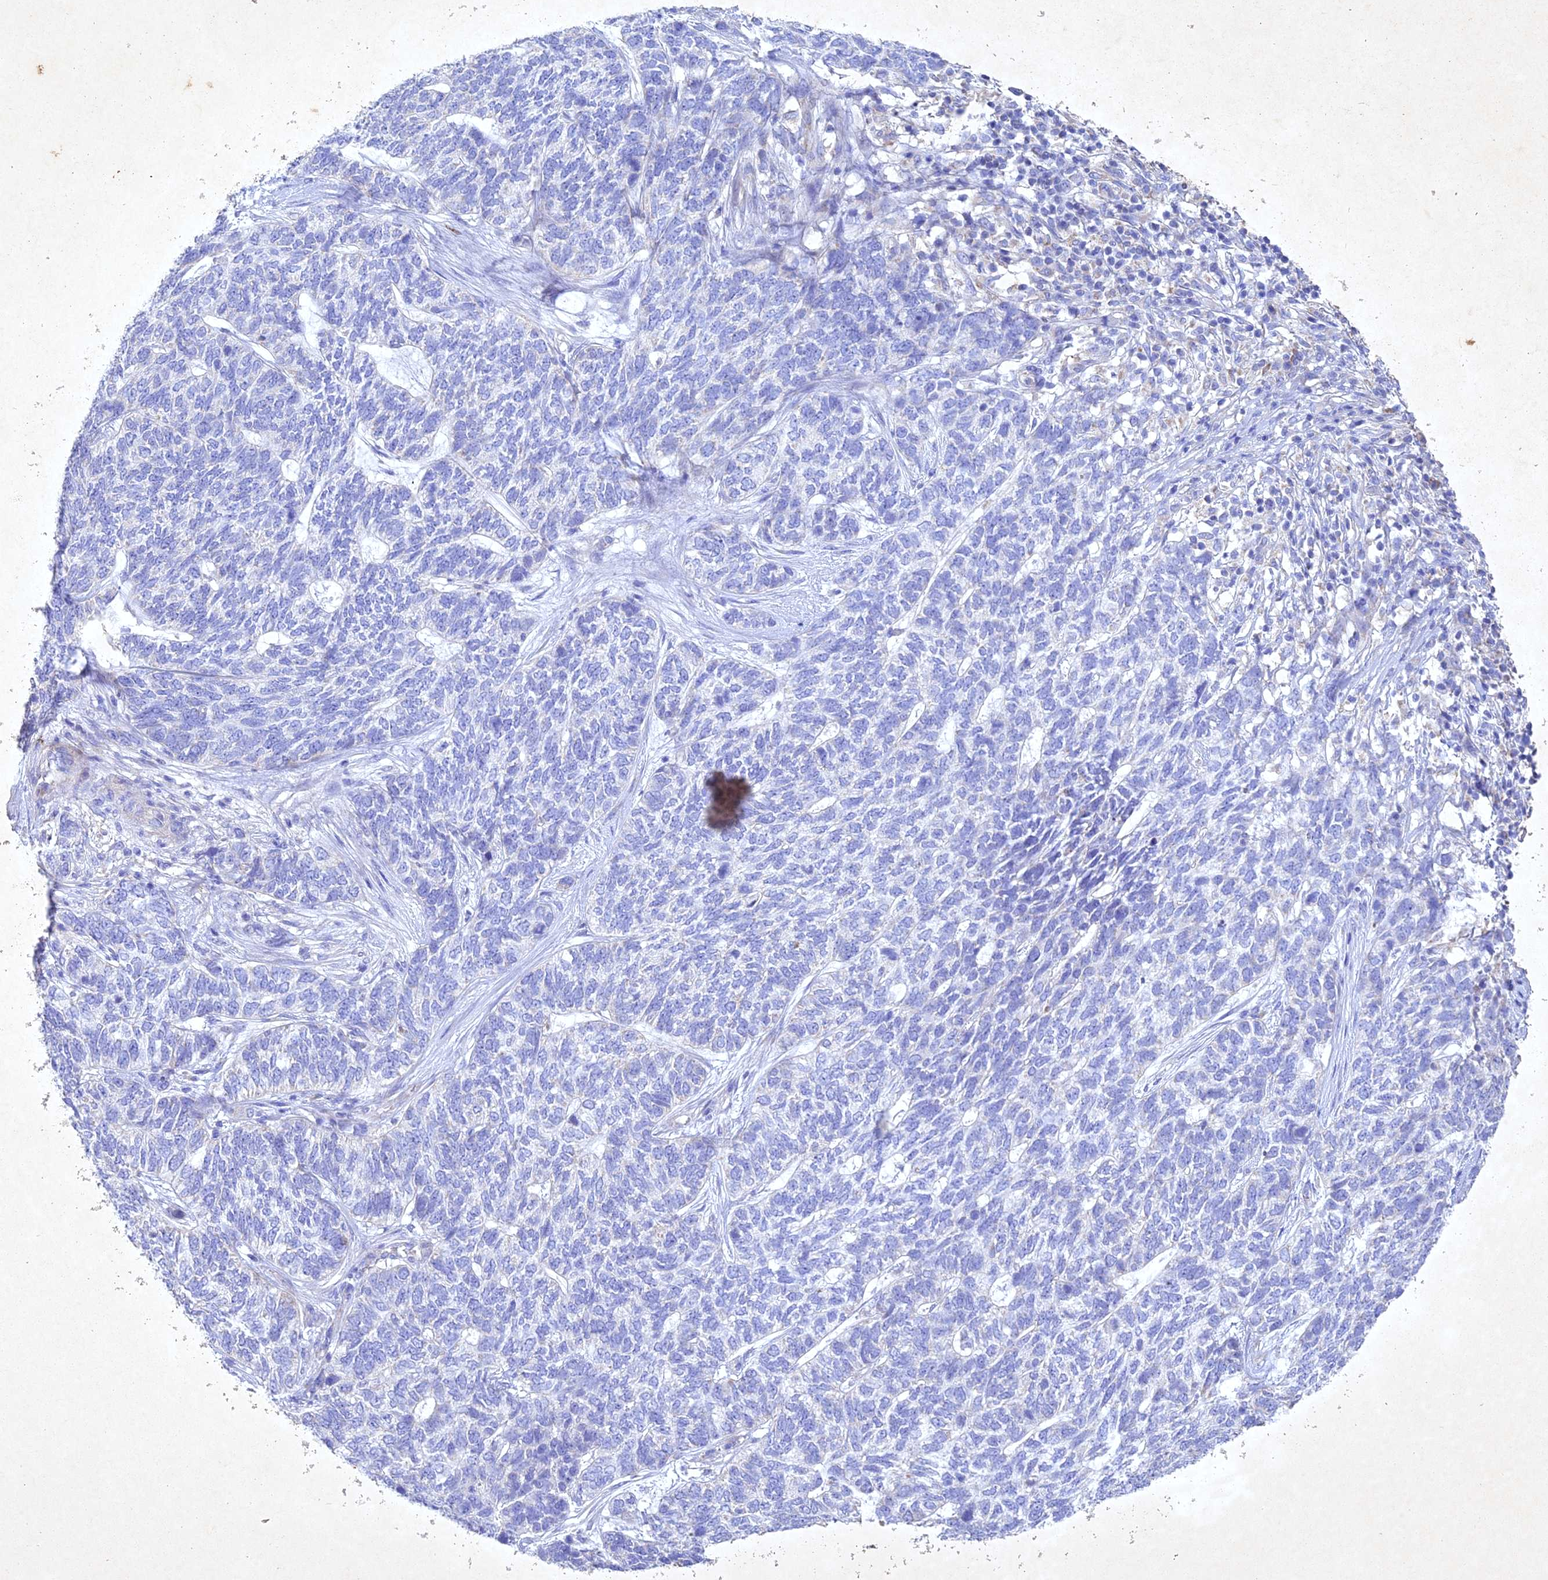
{"staining": {"intensity": "negative", "quantity": "none", "location": "none"}, "tissue": "skin cancer", "cell_type": "Tumor cells", "image_type": "cancer", "snomed": [{"axis": "morphology", "description": "Basal cell carcinoma"}, {"axis": "topography", "description": "Skin"}], "caption": "A histopathology image of skin cancer stained for a protein shows no brown staining in tumor cells.", "gene": "NDUFV1", "patient": {"sex": "female", "age": 65}}